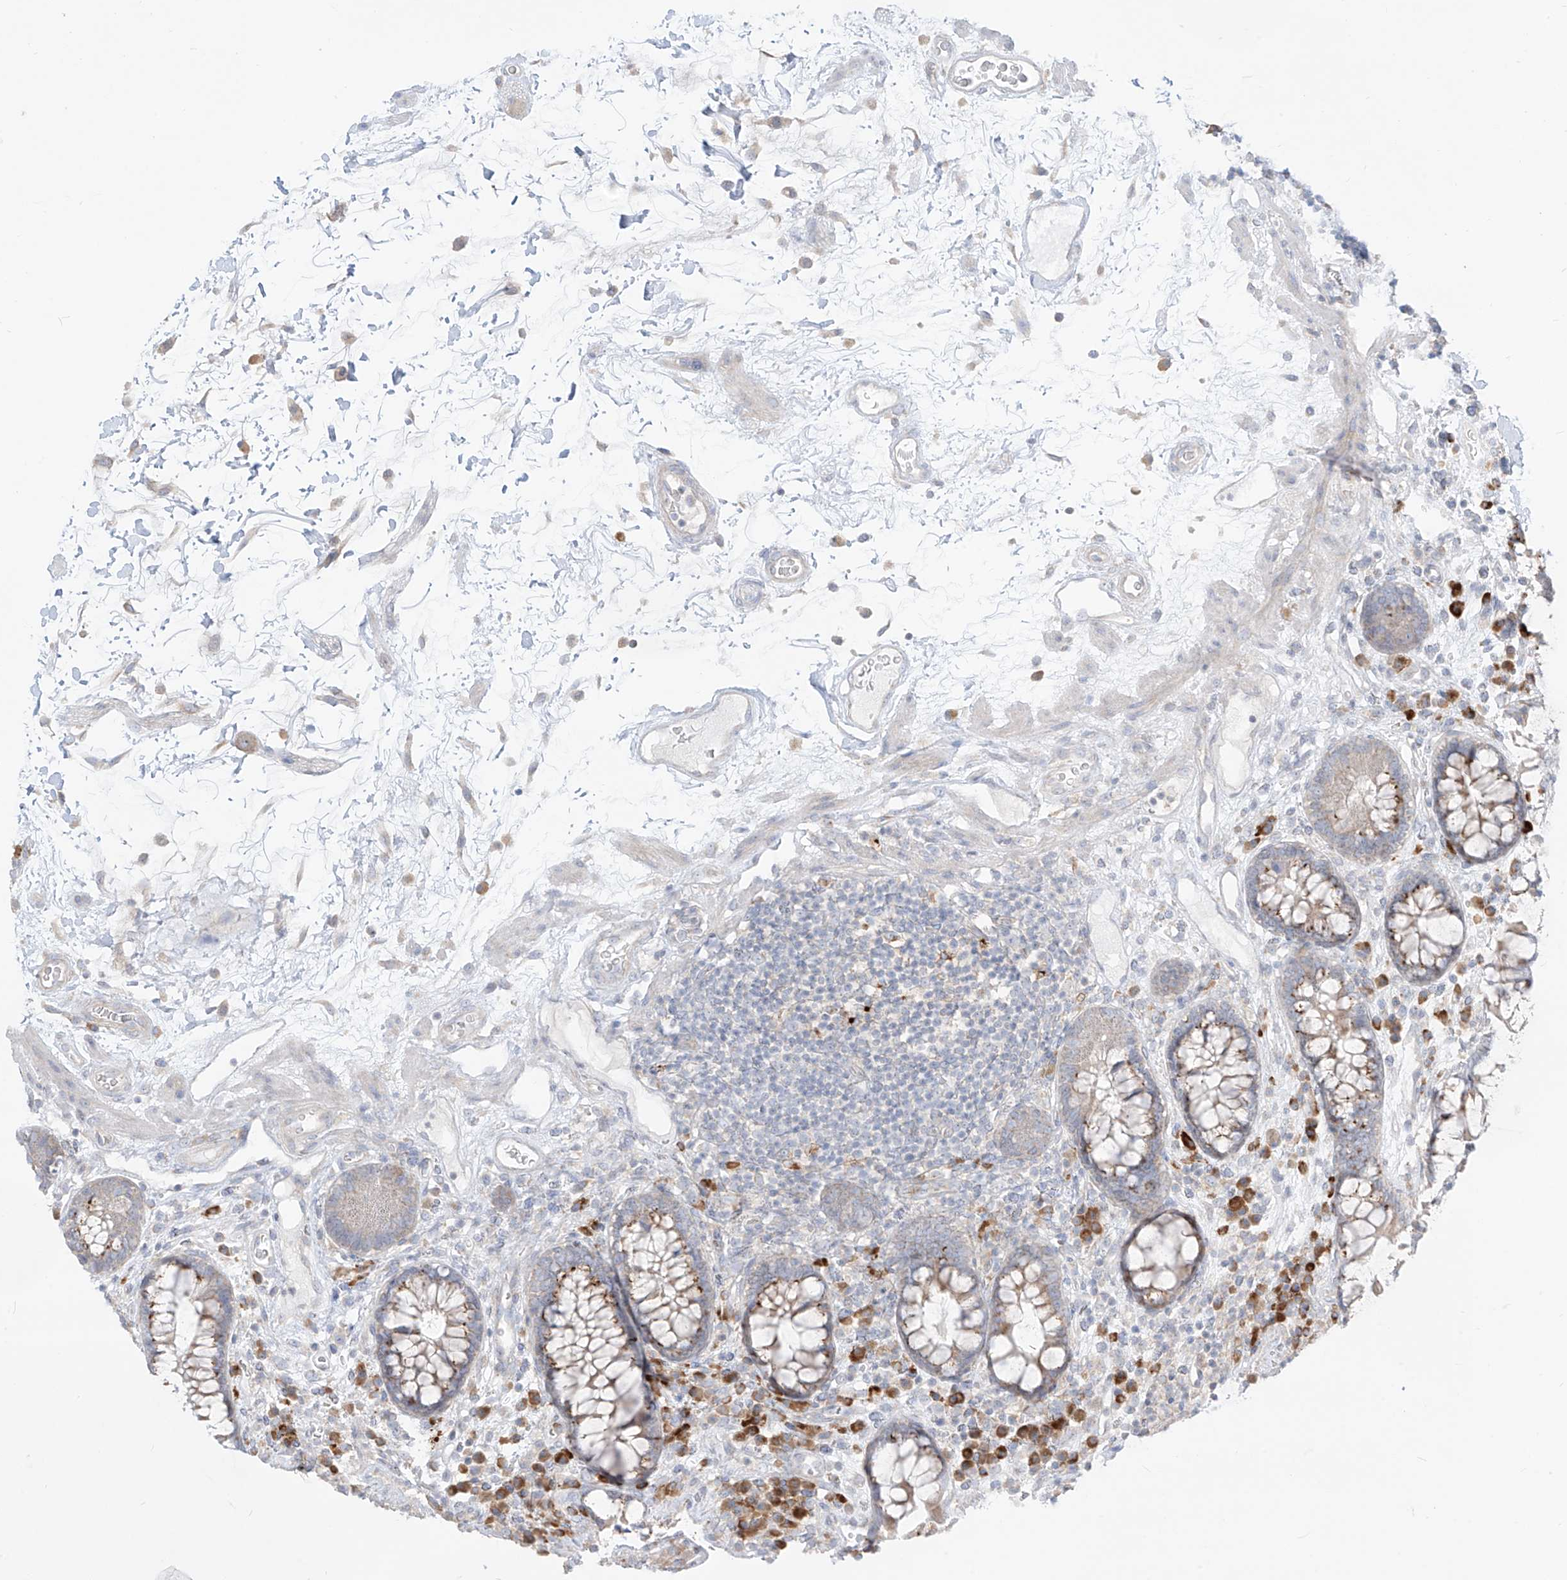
{"staining": {"intensity": "negative", "quantity": "none", "location": "none"}, "tissue": "colon", "cell_type": "Endothelial cells", "image_type": "normal", "snomed": [{"axis": "morphology", "description": "Normal tissue, NOS"}, {"axis": "topography", "description": "Colon"}], "caption": "IHC of unremarkable colon exhibits no staining in endothelial cells.", "gene": "SYTL3", "patient": {"sex": "female", "age": 79}}